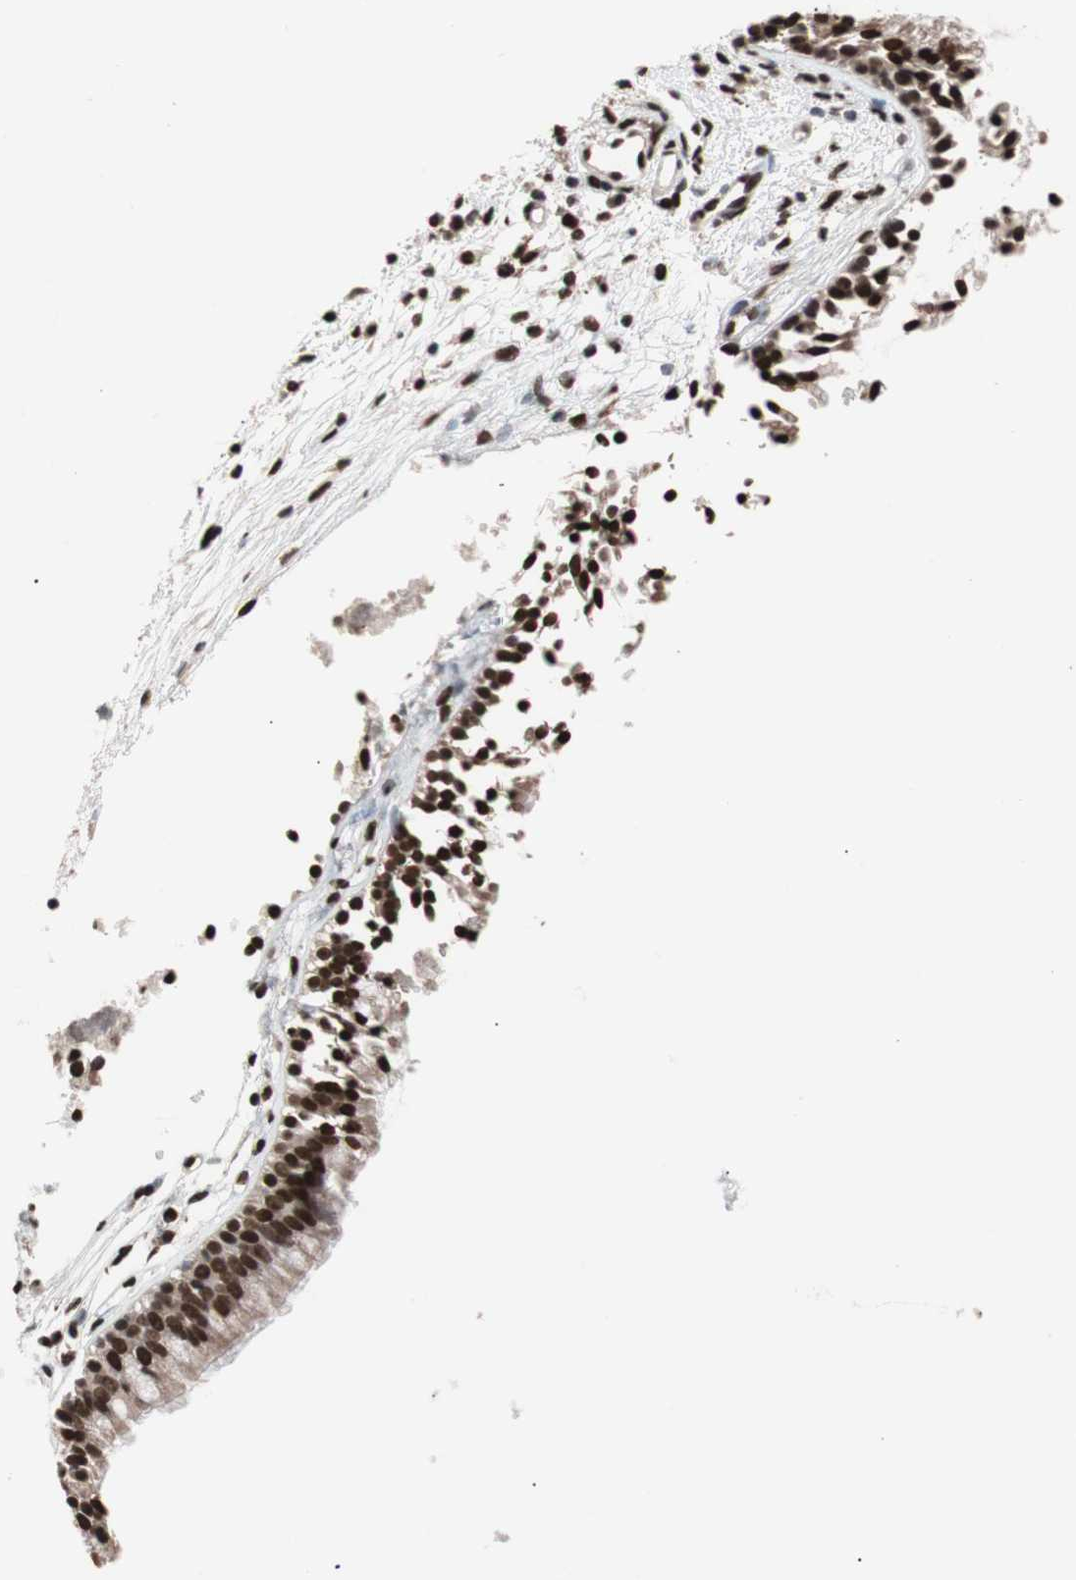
{"staining": {"intensity": "strong", "quantity": ">75%", "location": "nuclear"}, "tissue": "nasopharynx", "cell_type": "Respiratory epithelial cells", "image_type": "normal", "snomed": [{"axis": "morphology", "description": "Normal tissue, NOS"}, {"axis": "topography", "description": "Nasopharynx"}], "caption": "Protein analysis of unremarkable nasopharynx displays strong nuclear staining in about >75% of respiratory epithelial cells.", "gene": "CHAMP1", "patient": {"sex": "male", "age": 21}}